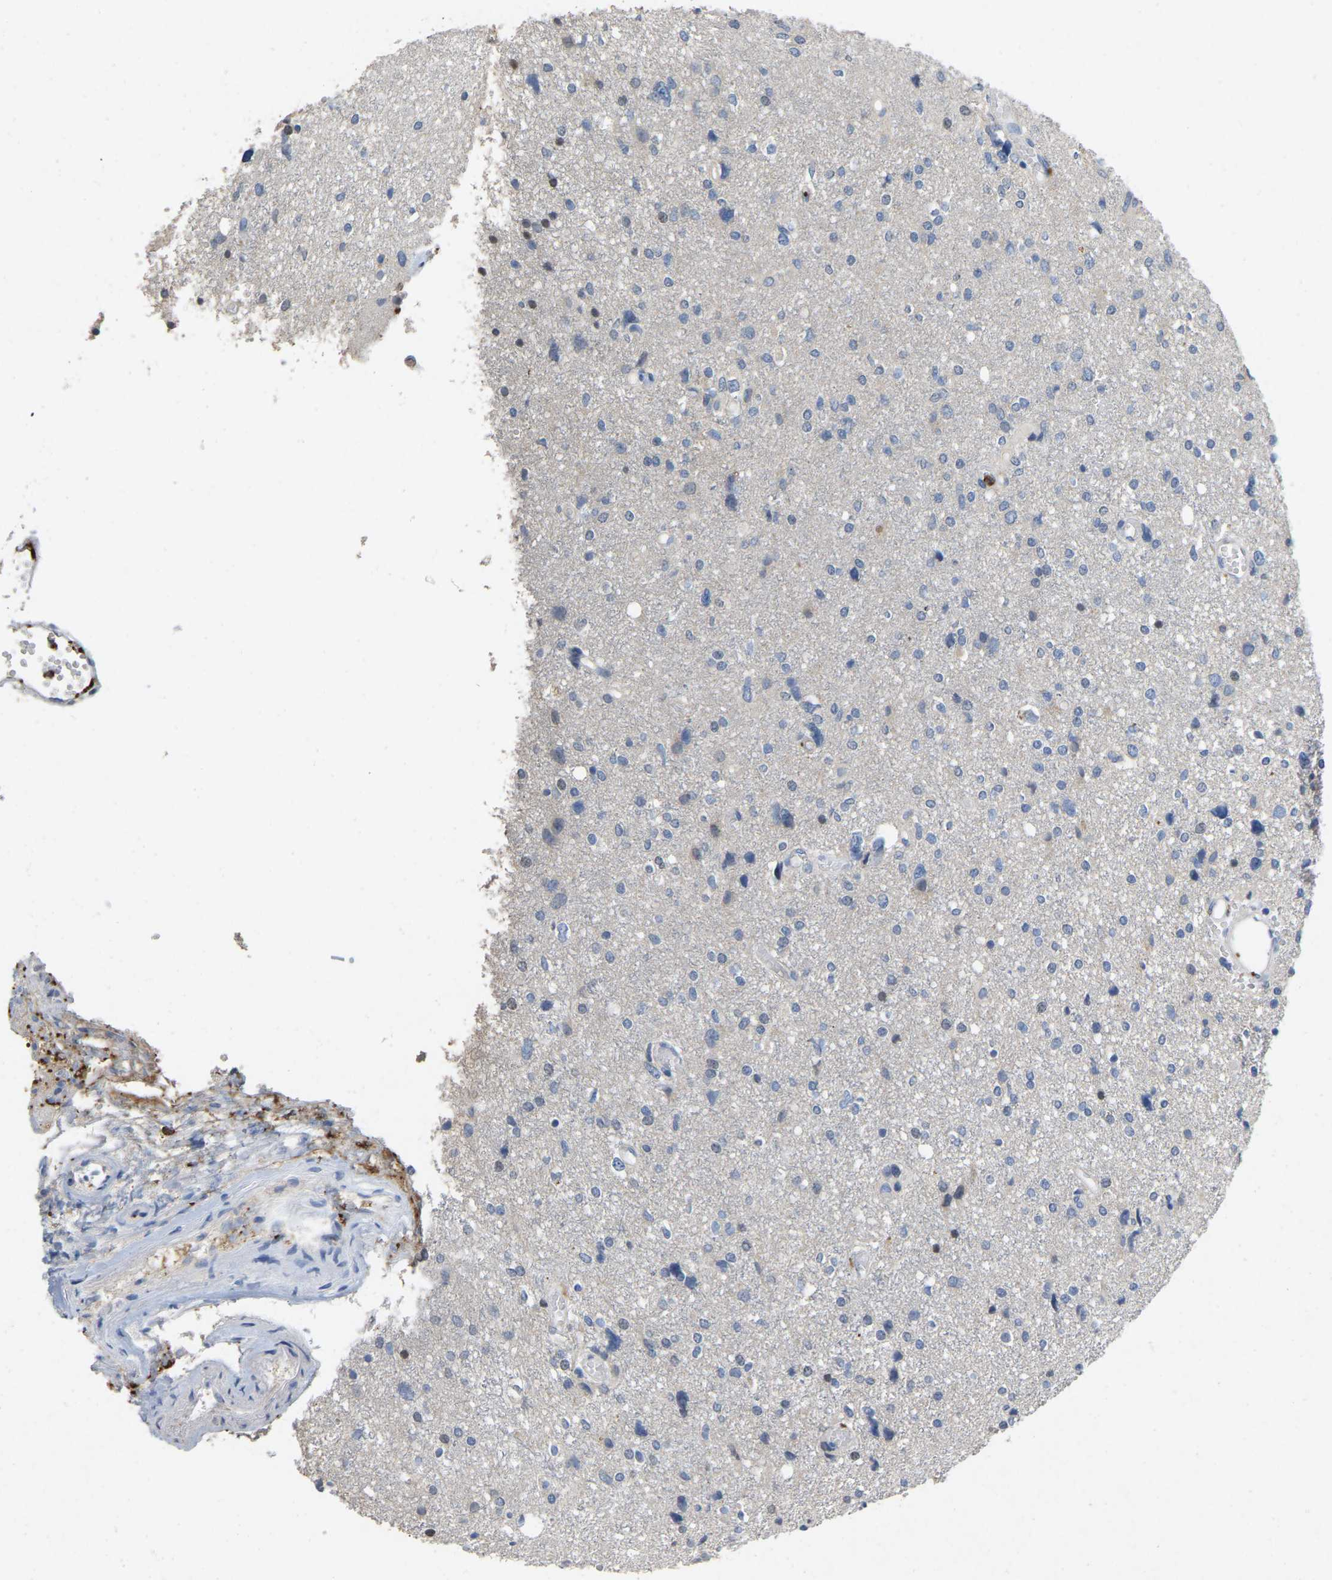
{"staining": {"intensity": "negative", "quantity": "none", "location": "none"}, "tissue": "glioma", "cell_type": "Tumor cells", "image_type": "cancer", "snomed": [{"axis": "morphology", "description": "Glioma, malignant, High grade"}, {"axis": "topography", "description": "Brain"}], "caption": "The immunohistochemistry micrograph has no significant staining in tumor cells of malignant high-grade glioma tissue.", "gene": "RHEB", "patient": {"sex": "female", "age": 59}}